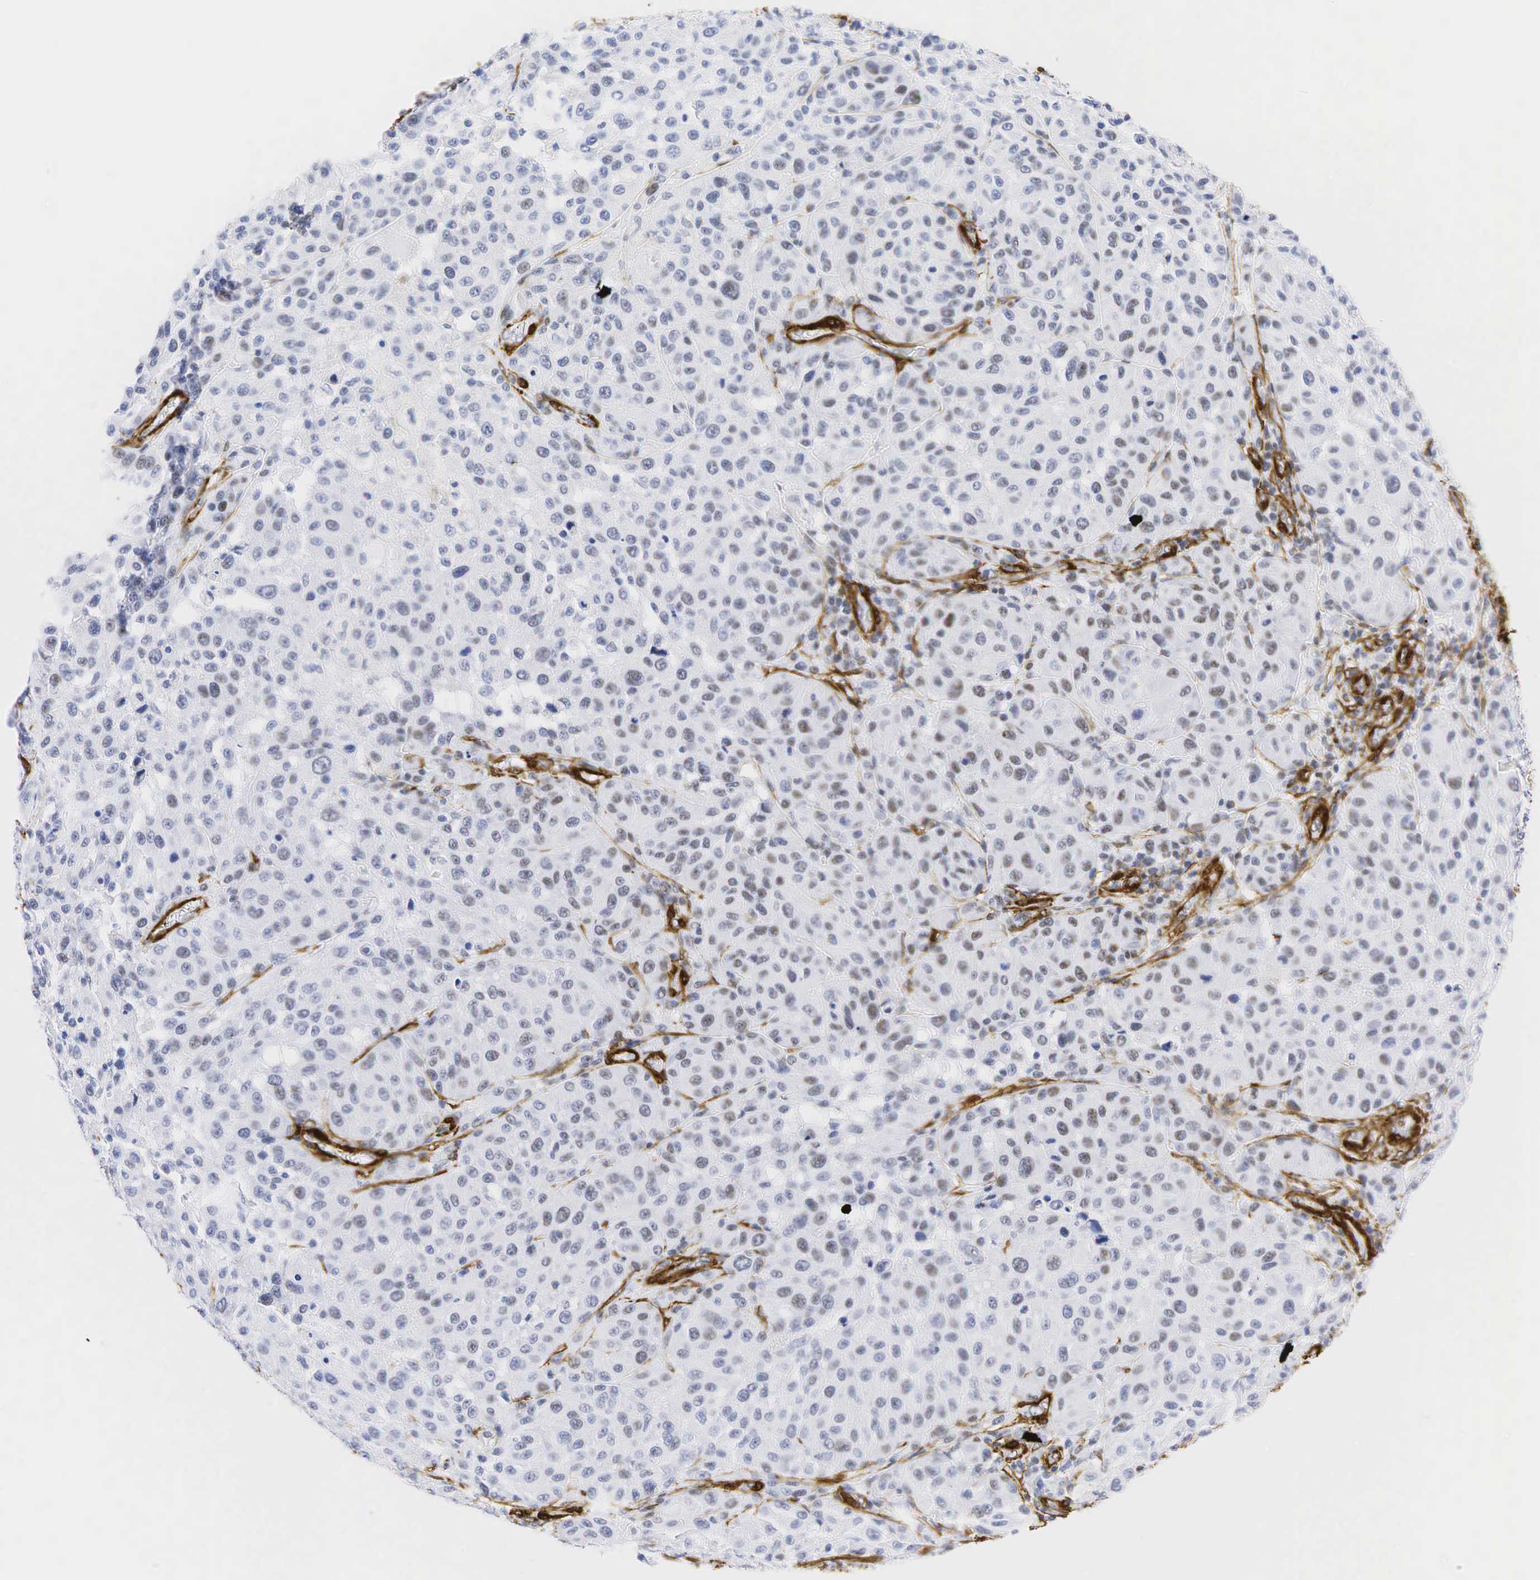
{"staining": {"intensity": "weak", "quantity": "<25%", "location": "nuclear"}, "tissue": "melanoma", "cell_type": "Tumor cells", "image_type": "cancer", "snomed": [{"axis": "morphology", "description": "Malignant melanoma, NOS"}, {"axis": "topography", "description": "Skin"}], "caption": "An IHC image of malignant melanoma is shown. There is no staining in tumor cells of malignant melanoma. (Brightfield microscopy of DAB (3,3'-diaminobenzidine) immunohistochemistry at high magnification).", "gene": "ACTA2", "patient": {"sex": "female", "age": 77}}